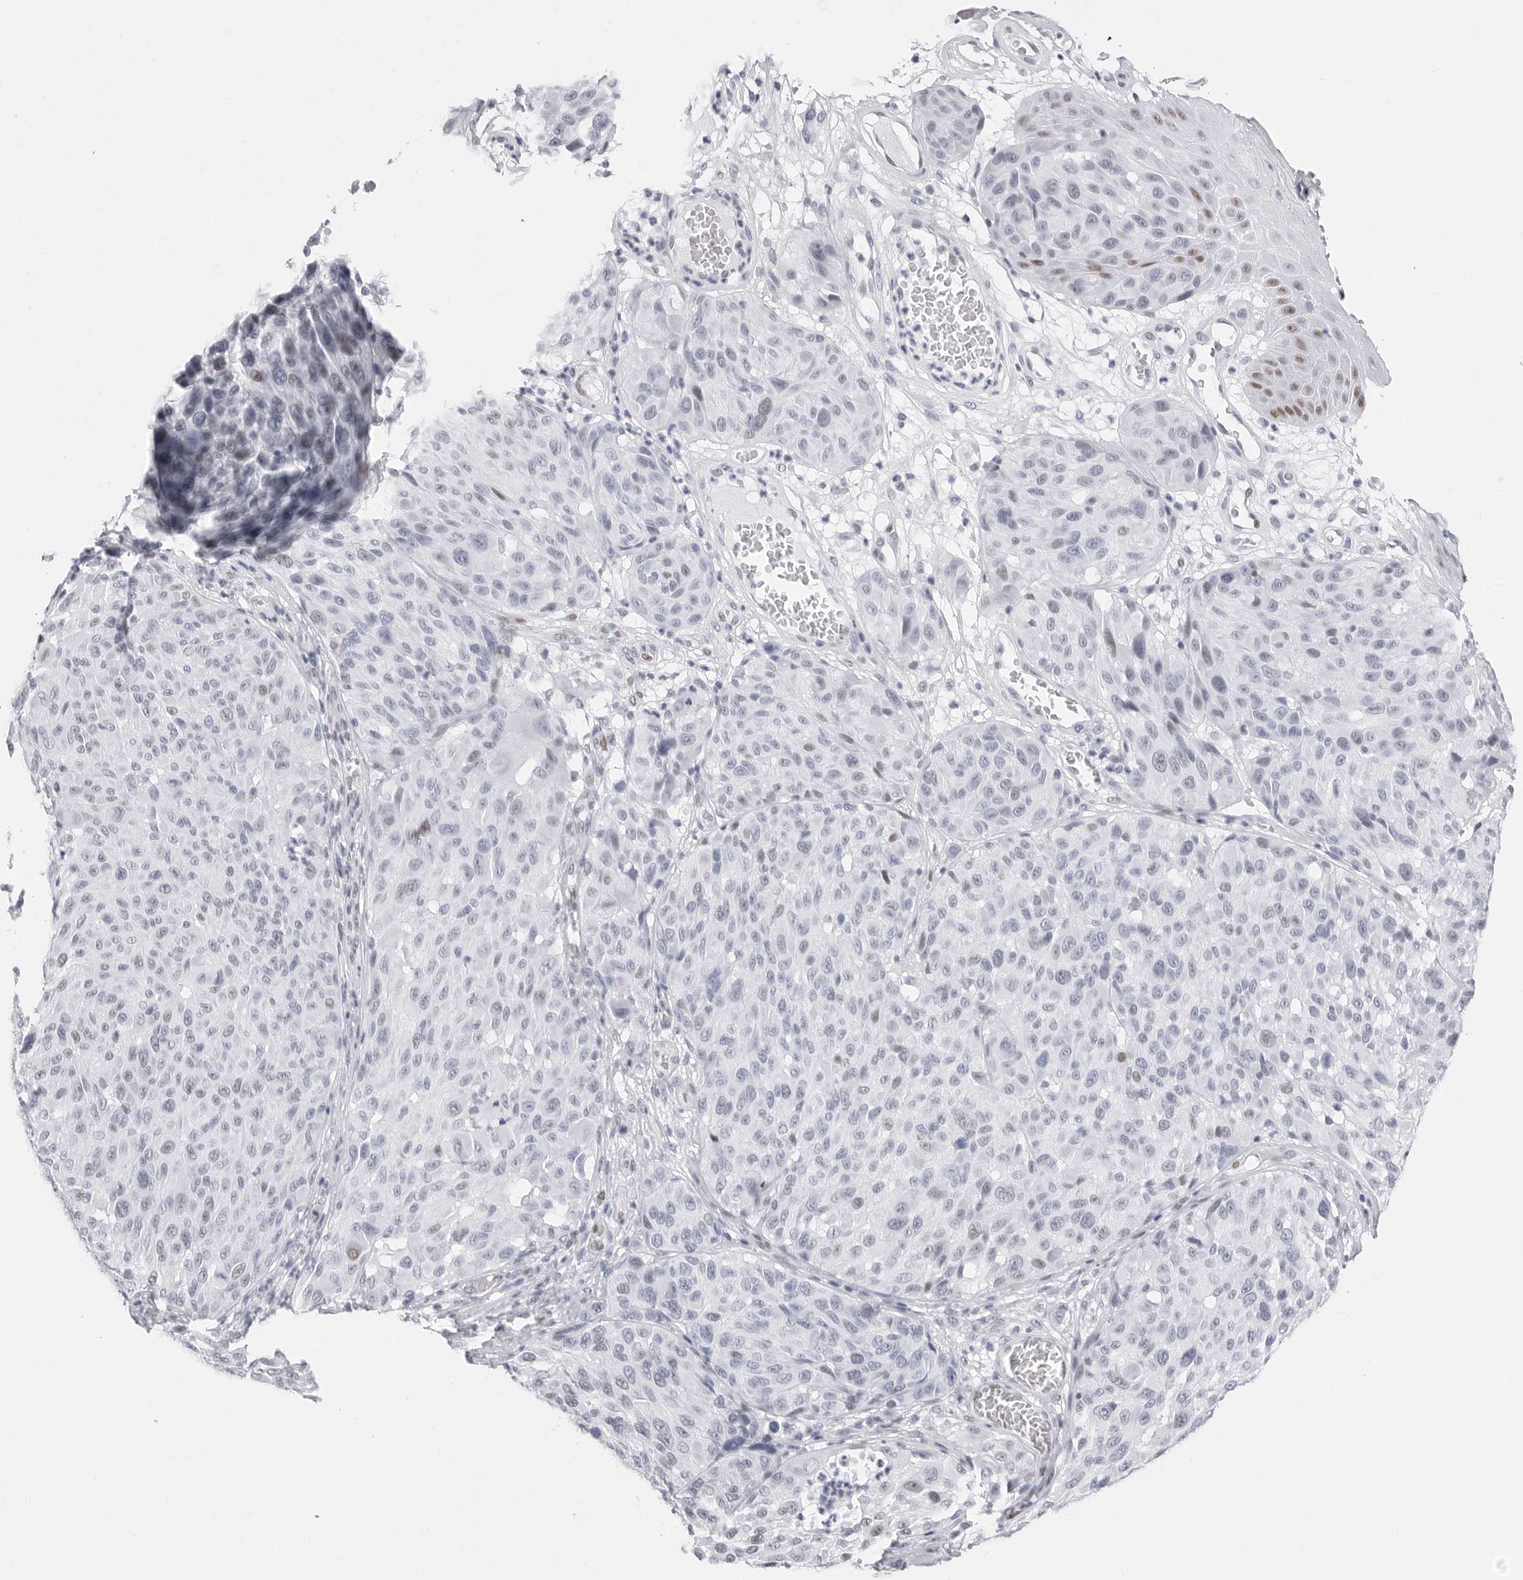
{"staining": {"intensity": "weak", "quantity": "<25%", "location": "nuclear"}, "tissue": "melanoma", "cell_type": "Tumor cells", "image_type": "cancer", "snomed": [{"axis": "morphology", "description": "Malignant melanoma, NOS"}, {"axis": "topography", "description": "Skin"}], "caption": "Immunohistochemistry of melanoma shows no staining in tumor cells. The staining is performed using DAB brown chromogen with nuclei counter-stained in using hematoxylin.", "gene": "NASP", "patient": {"sex": "male", "age": 83}}